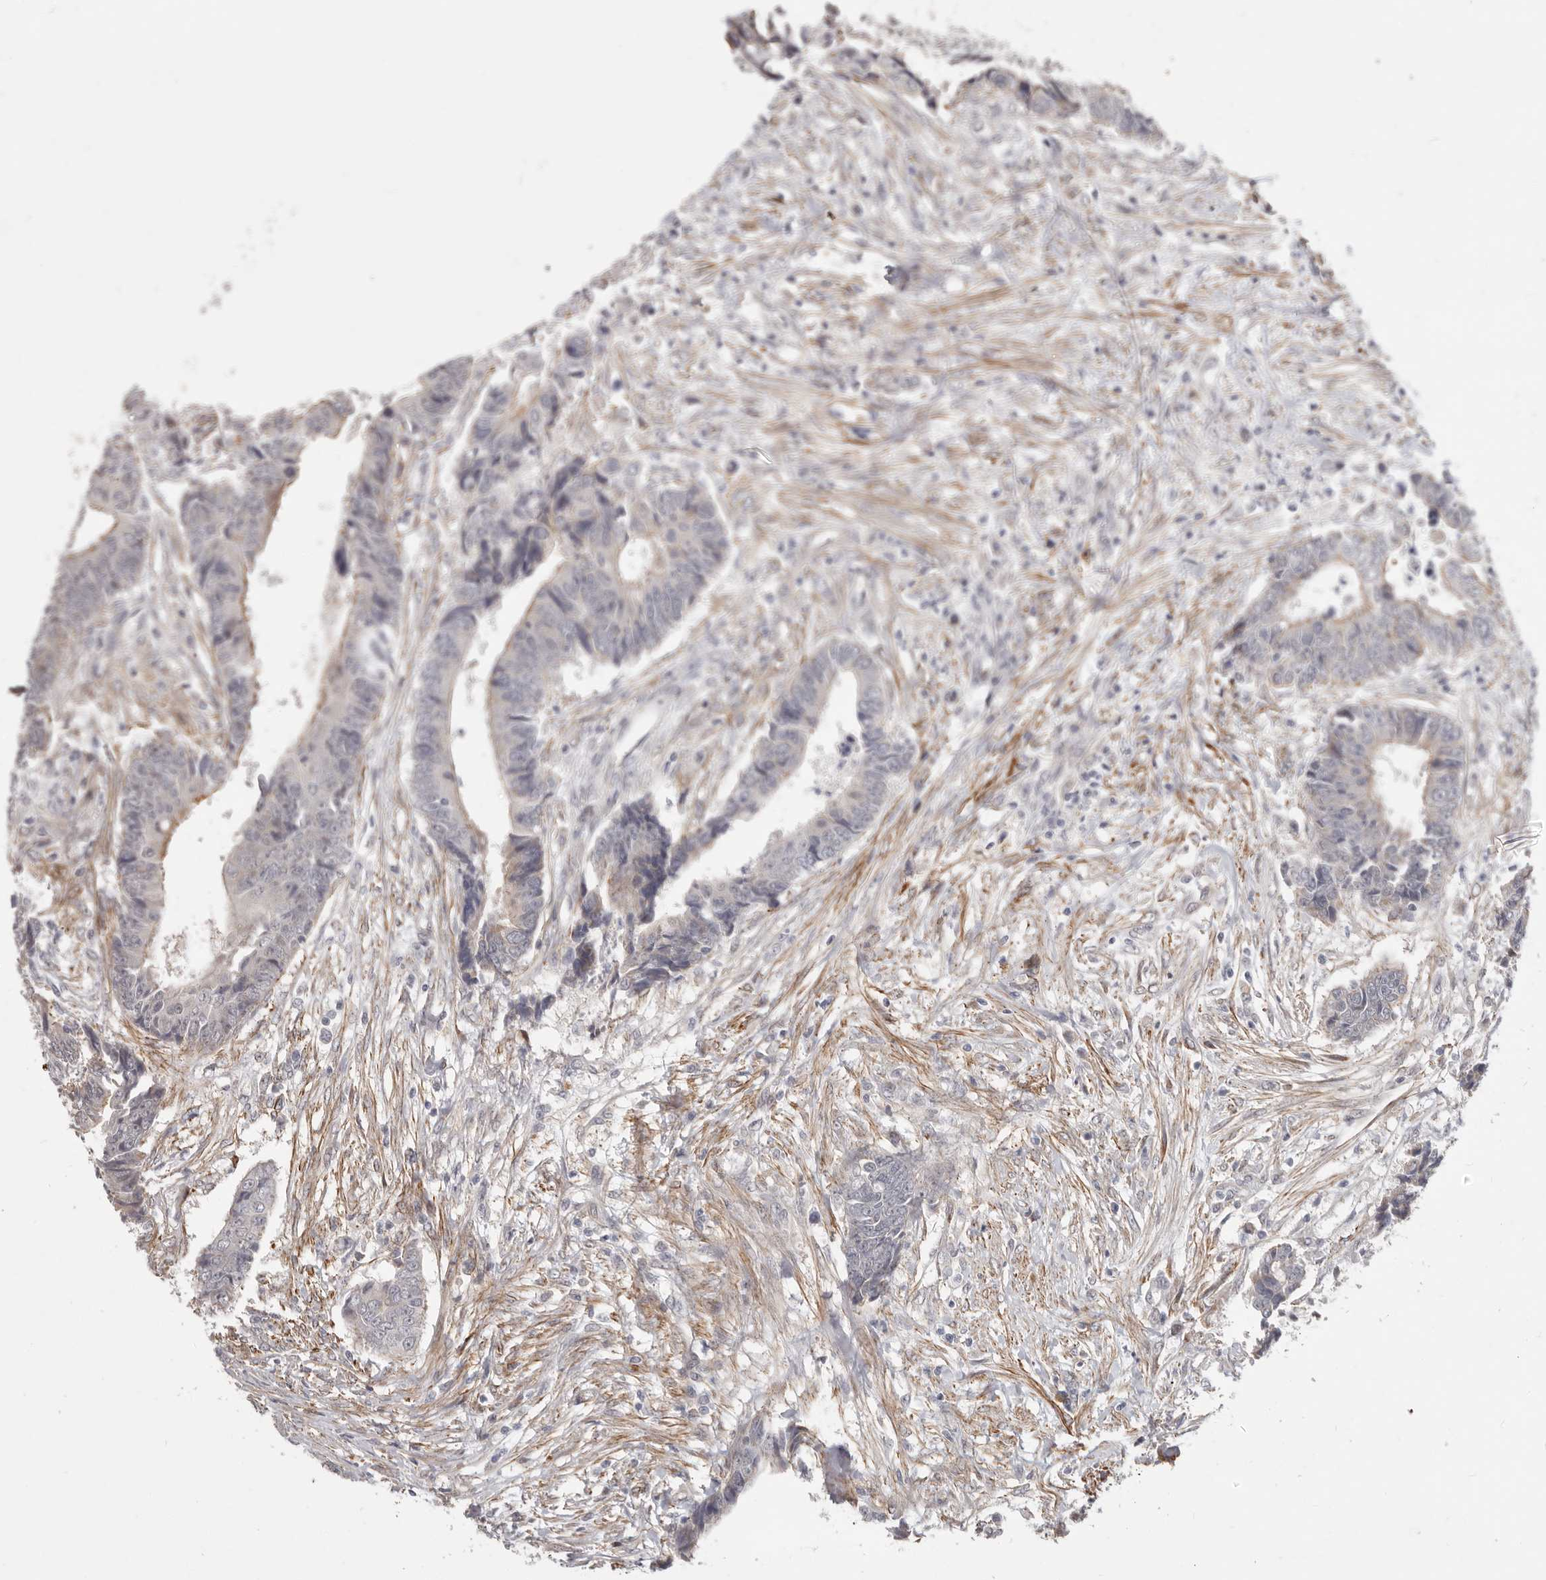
{"staining": {"intensity": "weak", "quantity": "<25%", "location": "cytoplasmic/membranous"}, "tissue": "colorectal cancer", "cell_type": "Tumor cells", "image_type": "cancer", "snomed": [{"axis": "morphology", "description": "Adenocarcinoma, NOS"}, {"axis": "topography", "description": "Rectum"}], "caption": "Colorectal adenocarcinoma stained for a protein using IHC reveals no positivity tumor cells.", "gene": "SZT2", "patient": {"sex": "male", "age": 84}}